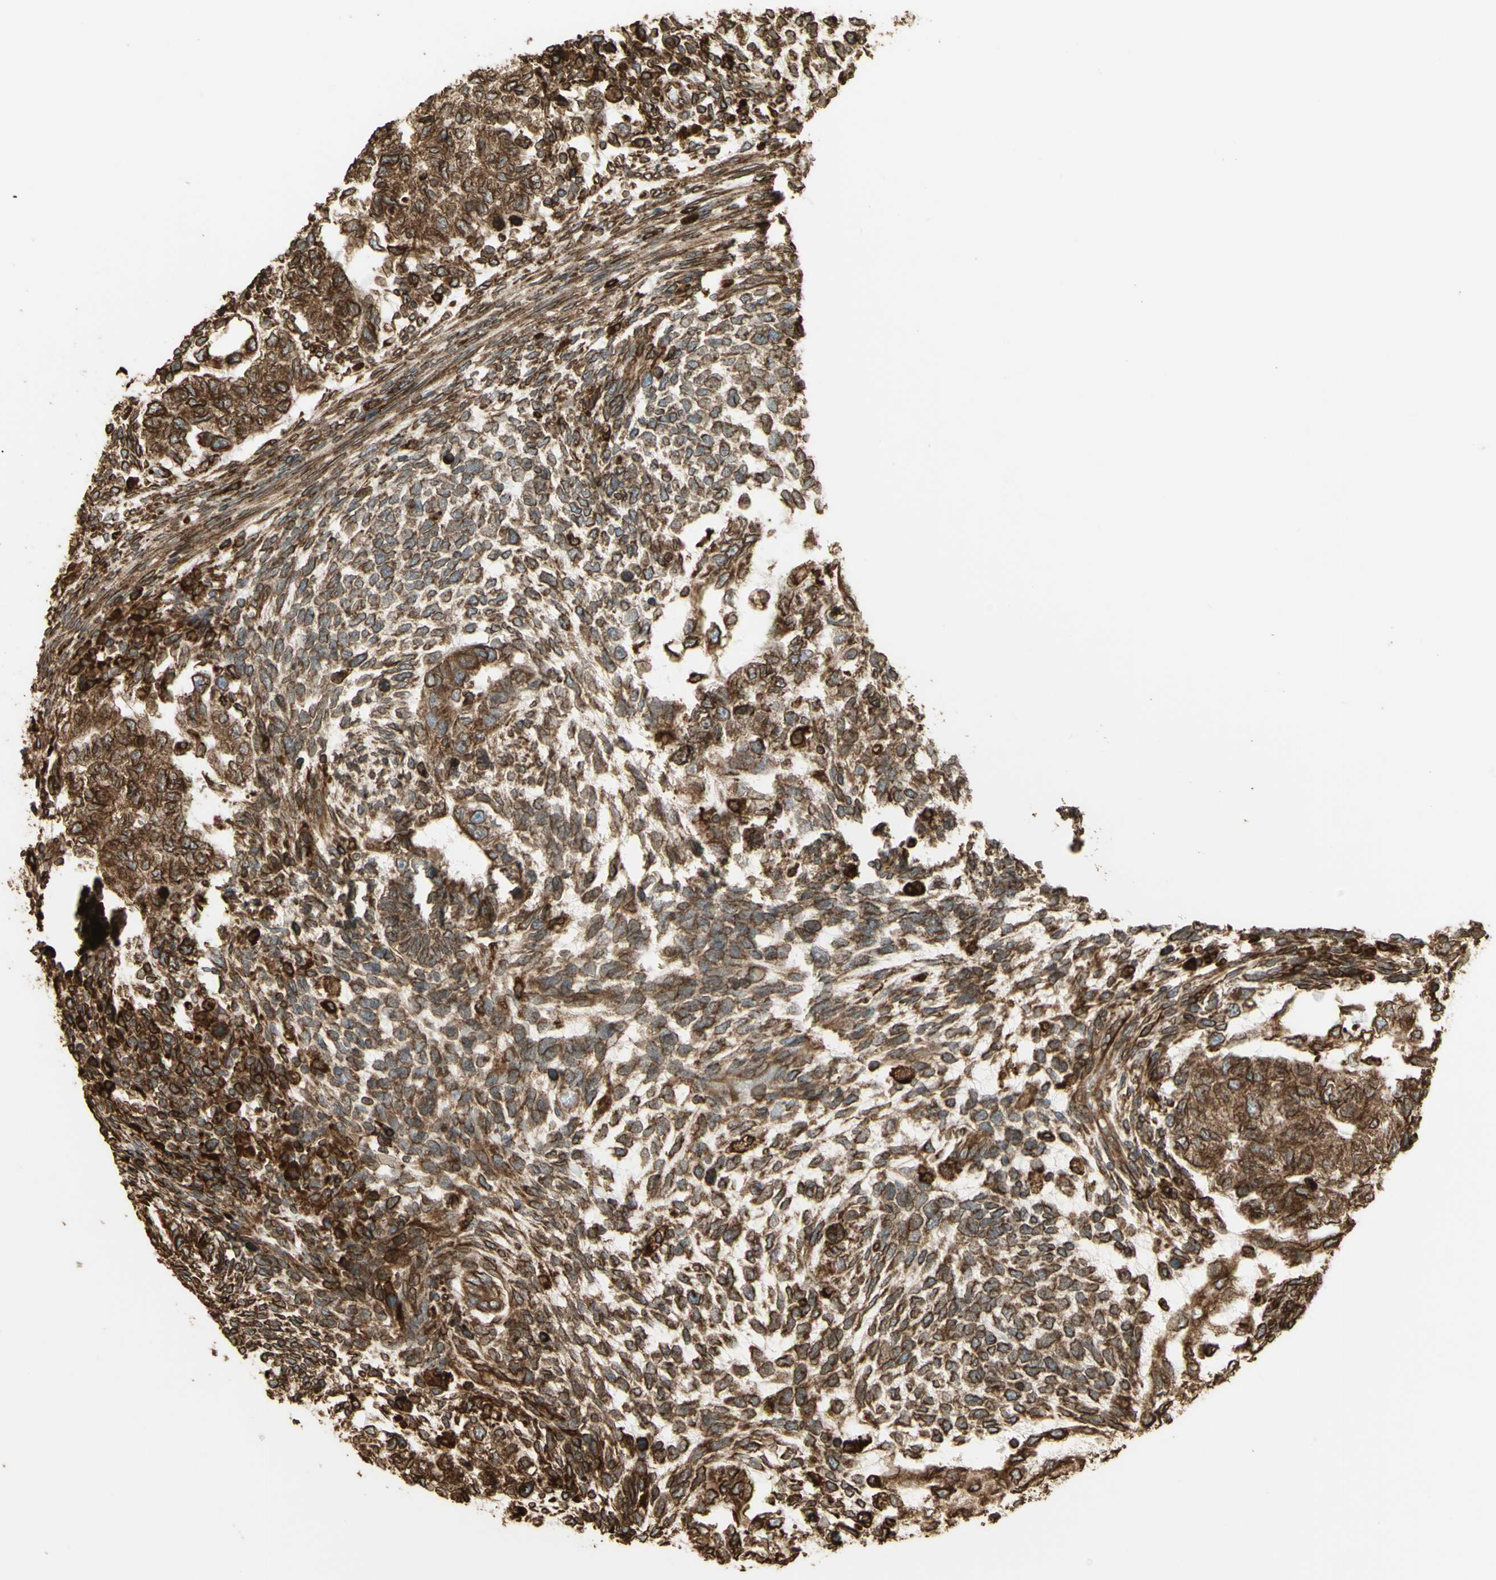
{"staining": {"intensity": "strong", "quantity": "25%-75%", "location": "cytoplasmic/membranous"}, "tissue": "testis cancer", "cell_type": "Tumor cells", "image_type": "cancer", "snomed": [{"axis": "morphology", "description": "Normal tissue, NOS"}, {"axis": "morphology", "description": "Carcinoma, Embryonal, NOS"}, {"axis": "topography", "description": "Testis"}], "caption": "Immunohistochemistry (IHC) micrograph of neoplastic tissue: testis cancer stained using IHC displays high levels of strong protein expression localized specifically in the cytoplasmic/membranous of tumor cells, appearing as a cytoplasmic/membranous brown color.", "gene": "CANX", "patient": {"sex": "male", "age": 36}}